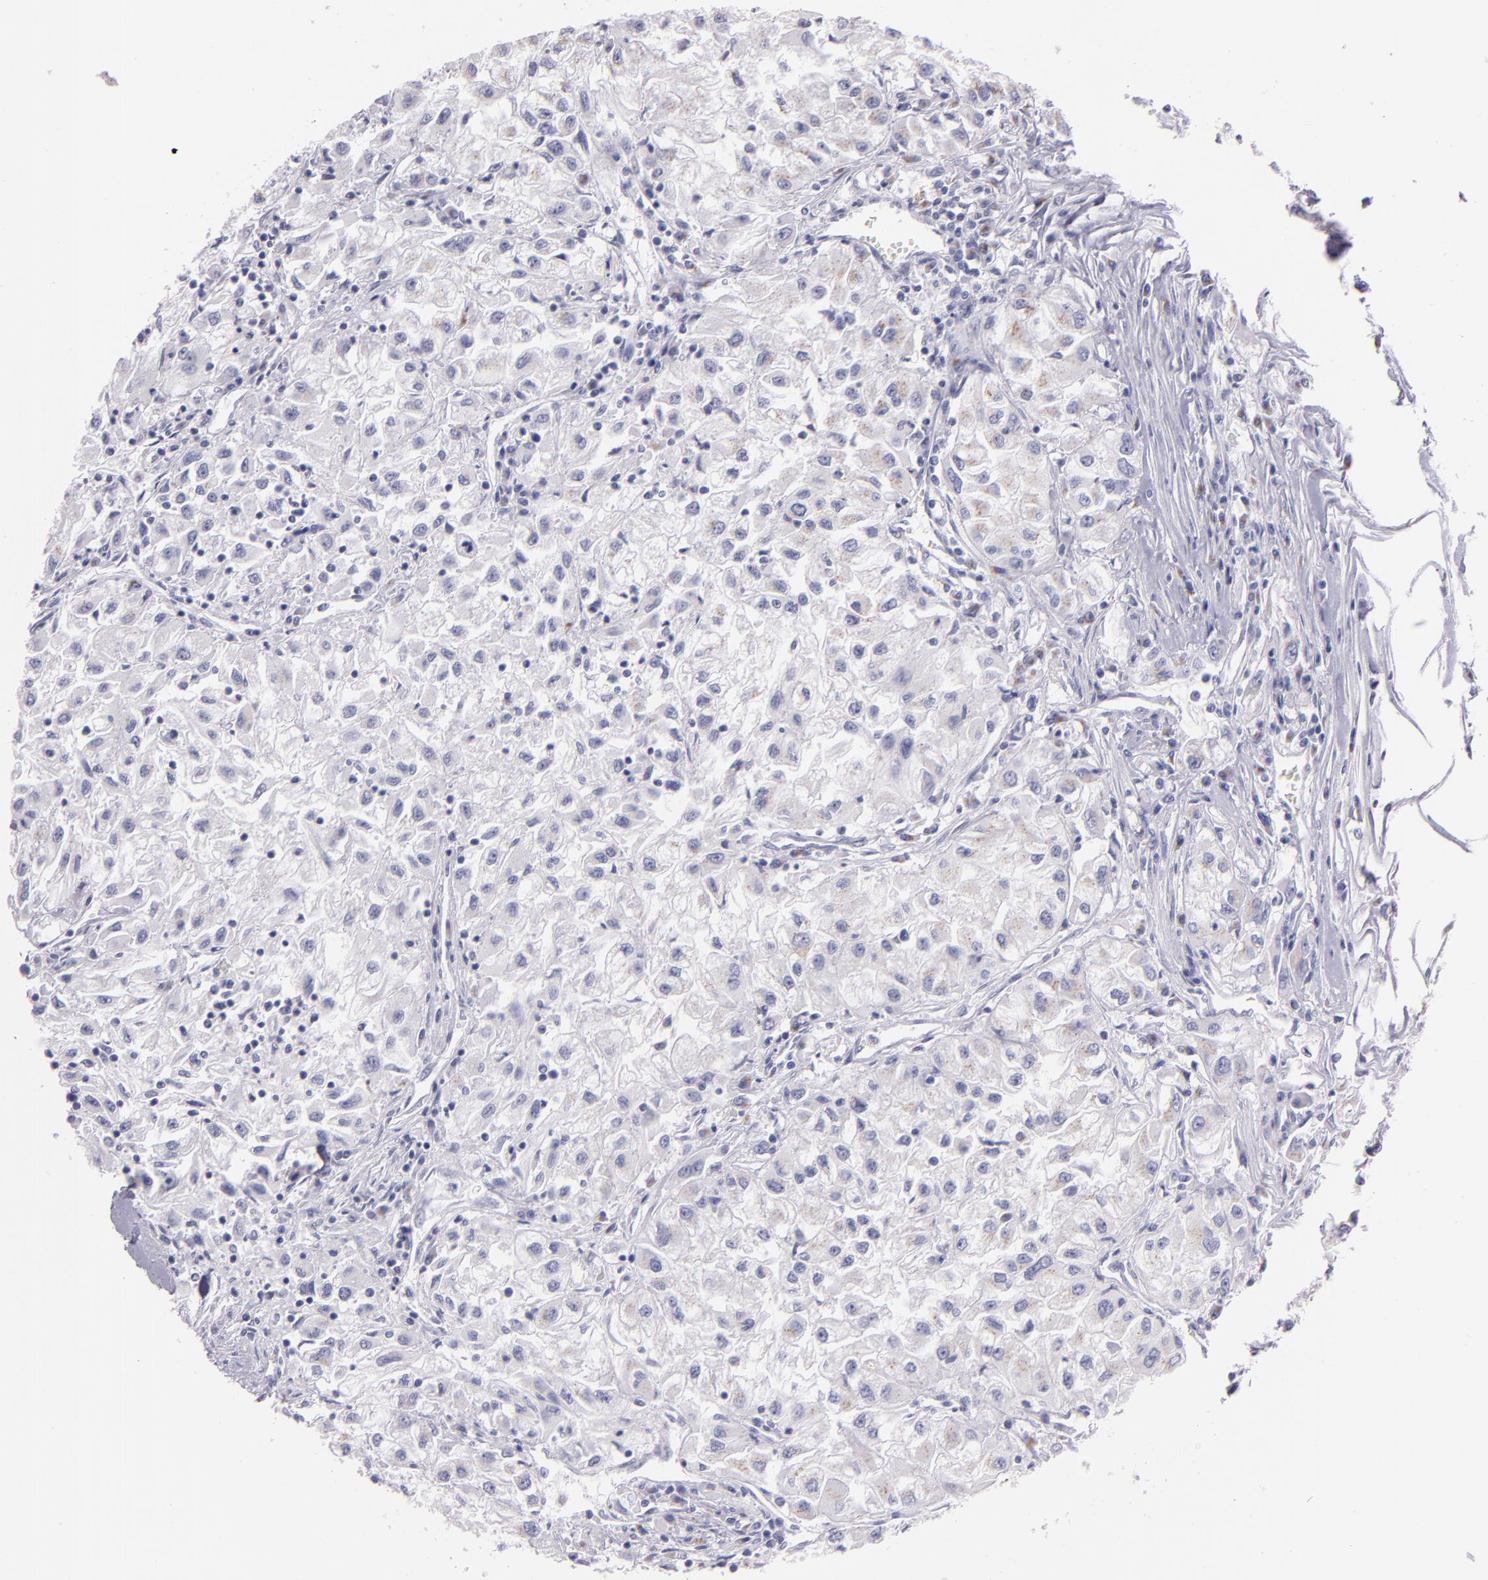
{"staining": {"intensity": "negative", "quantity": "none", "location": "none"}, "tissue": "renal cancer", "cell_type": "Tumor cells", "image_type": "cancer", "snomed": [{"axis": "morphology", "description": "Adenocarcinoma, NOS"}, {"axis": "topography", "description": "Kidney"}], "caption": "Histopathology image shows no protein positivity in tumor cells of renal cancer tissue.", "gene": "MUC5AC", "patient": {"sex": "male", "age": 59}}